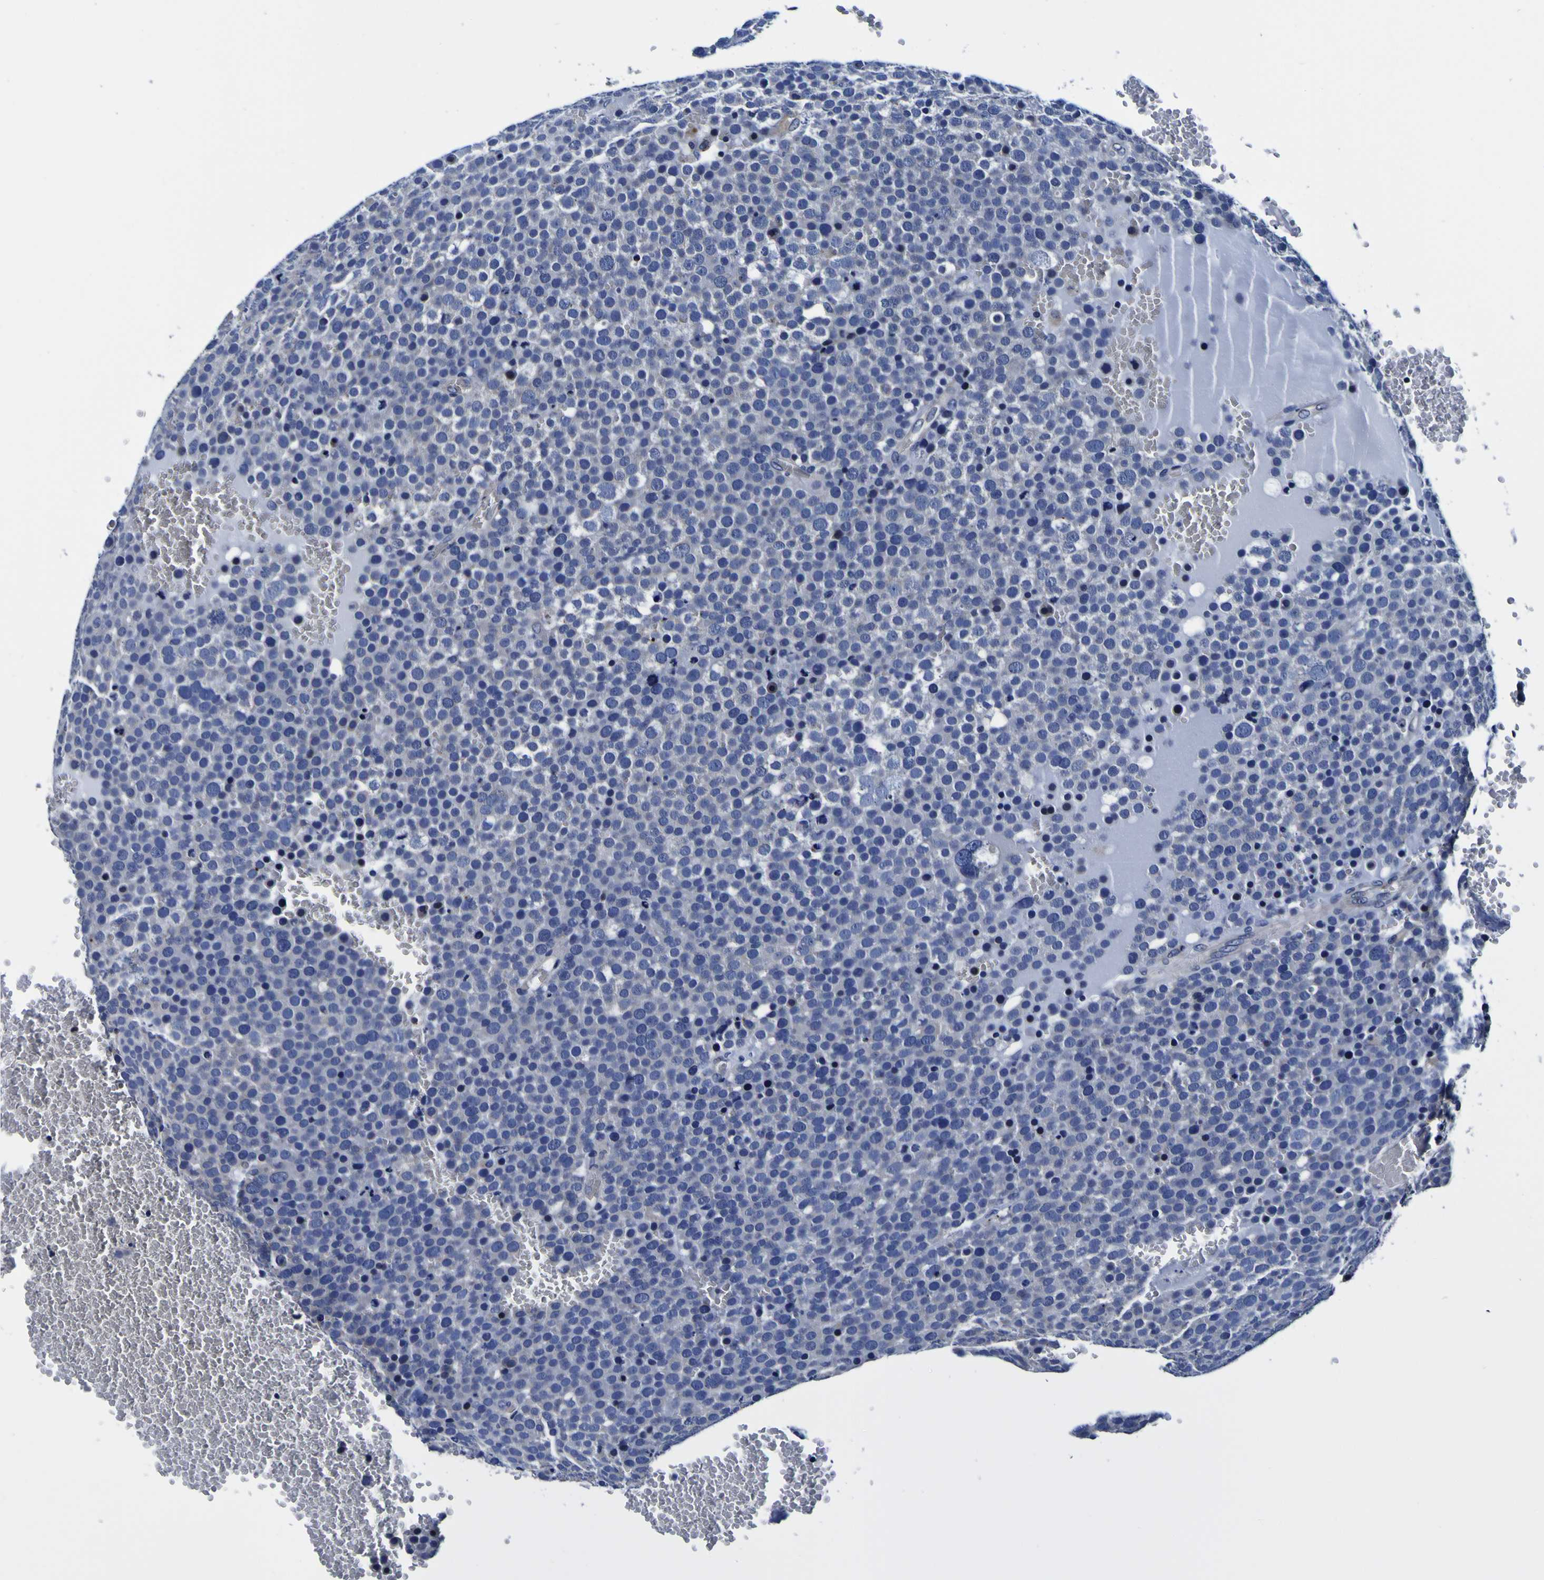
{"staining": {"intensity": "negative", "quantity": "none", "location": "none"}, "tissue": "testis cancer", "cell_type": "Tumor cells", "image_type": "cancer", "snomed": [{"axis": "morphology", "description": "Seminoma, NOS"}, {"axis": "topography", "description": "Testis"}], "caption": "Seminoma (testis) stained for a protein using immunohistochemistry (IHC) exhibits no staining tumor cells.", "gene": "PDLIM4", "patient": {"sex": "male", "age": 71}}